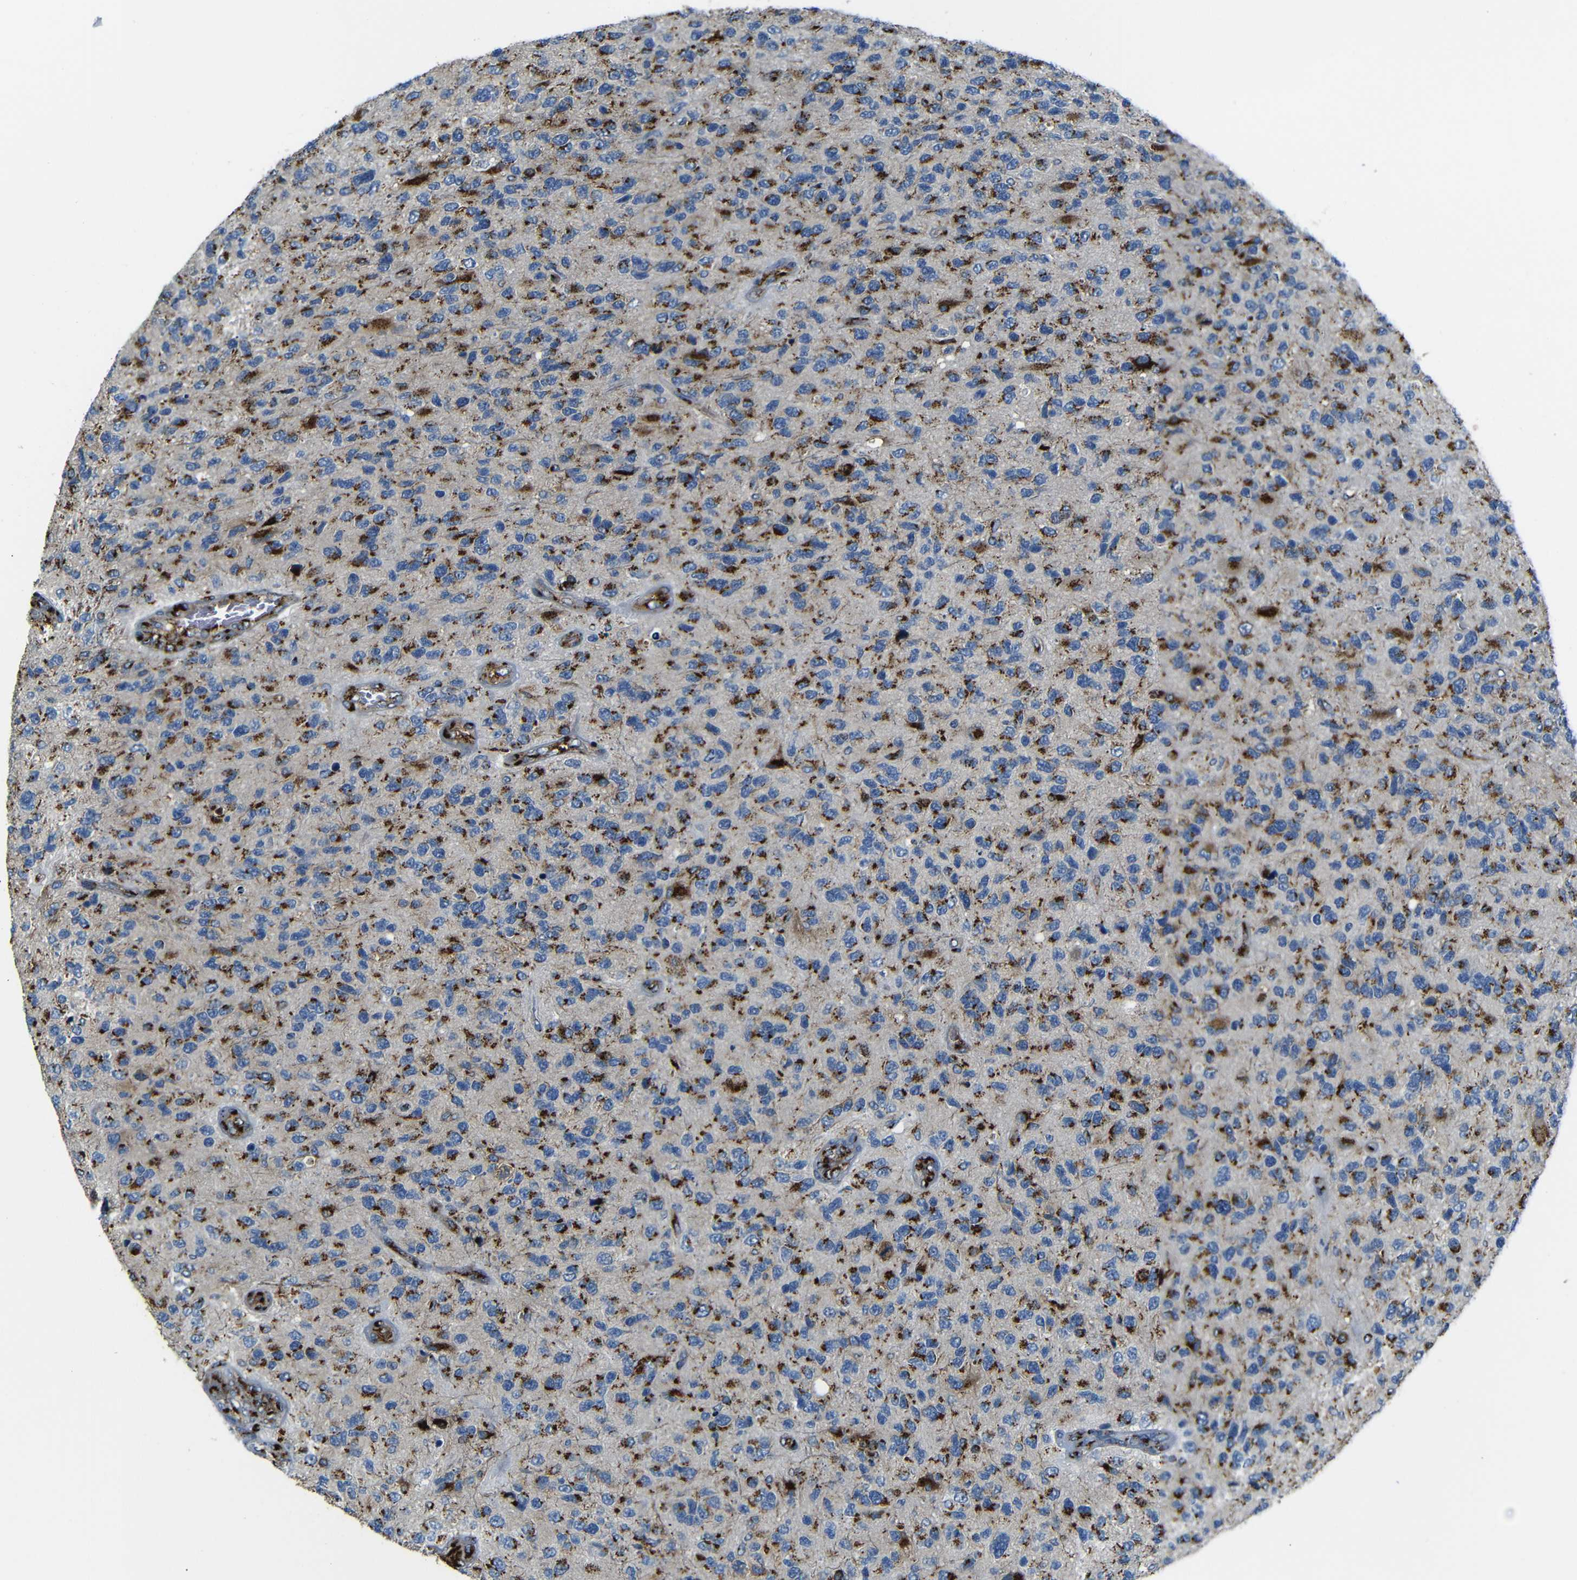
{"staining": {"intensity": "strong", "quantity": ">75%", "location": "cytoplasmic/membranous"}, "tissue": "glioma", "cell_type": "Tumor cells", "image_type": "cancer", "snomed": [{"axis": "morphology", "description": "Glioma, malignant, High grade"}, {"axis": "topography", "description": "Brain"}], "caption": "A brown stain highlights strong cytoplasmic/membranous positivity of a protein in malignant glioma (high-grade) tumor cells.", "gene": "TGOLN2", "patient": {"sex": "female", "age": 58}}